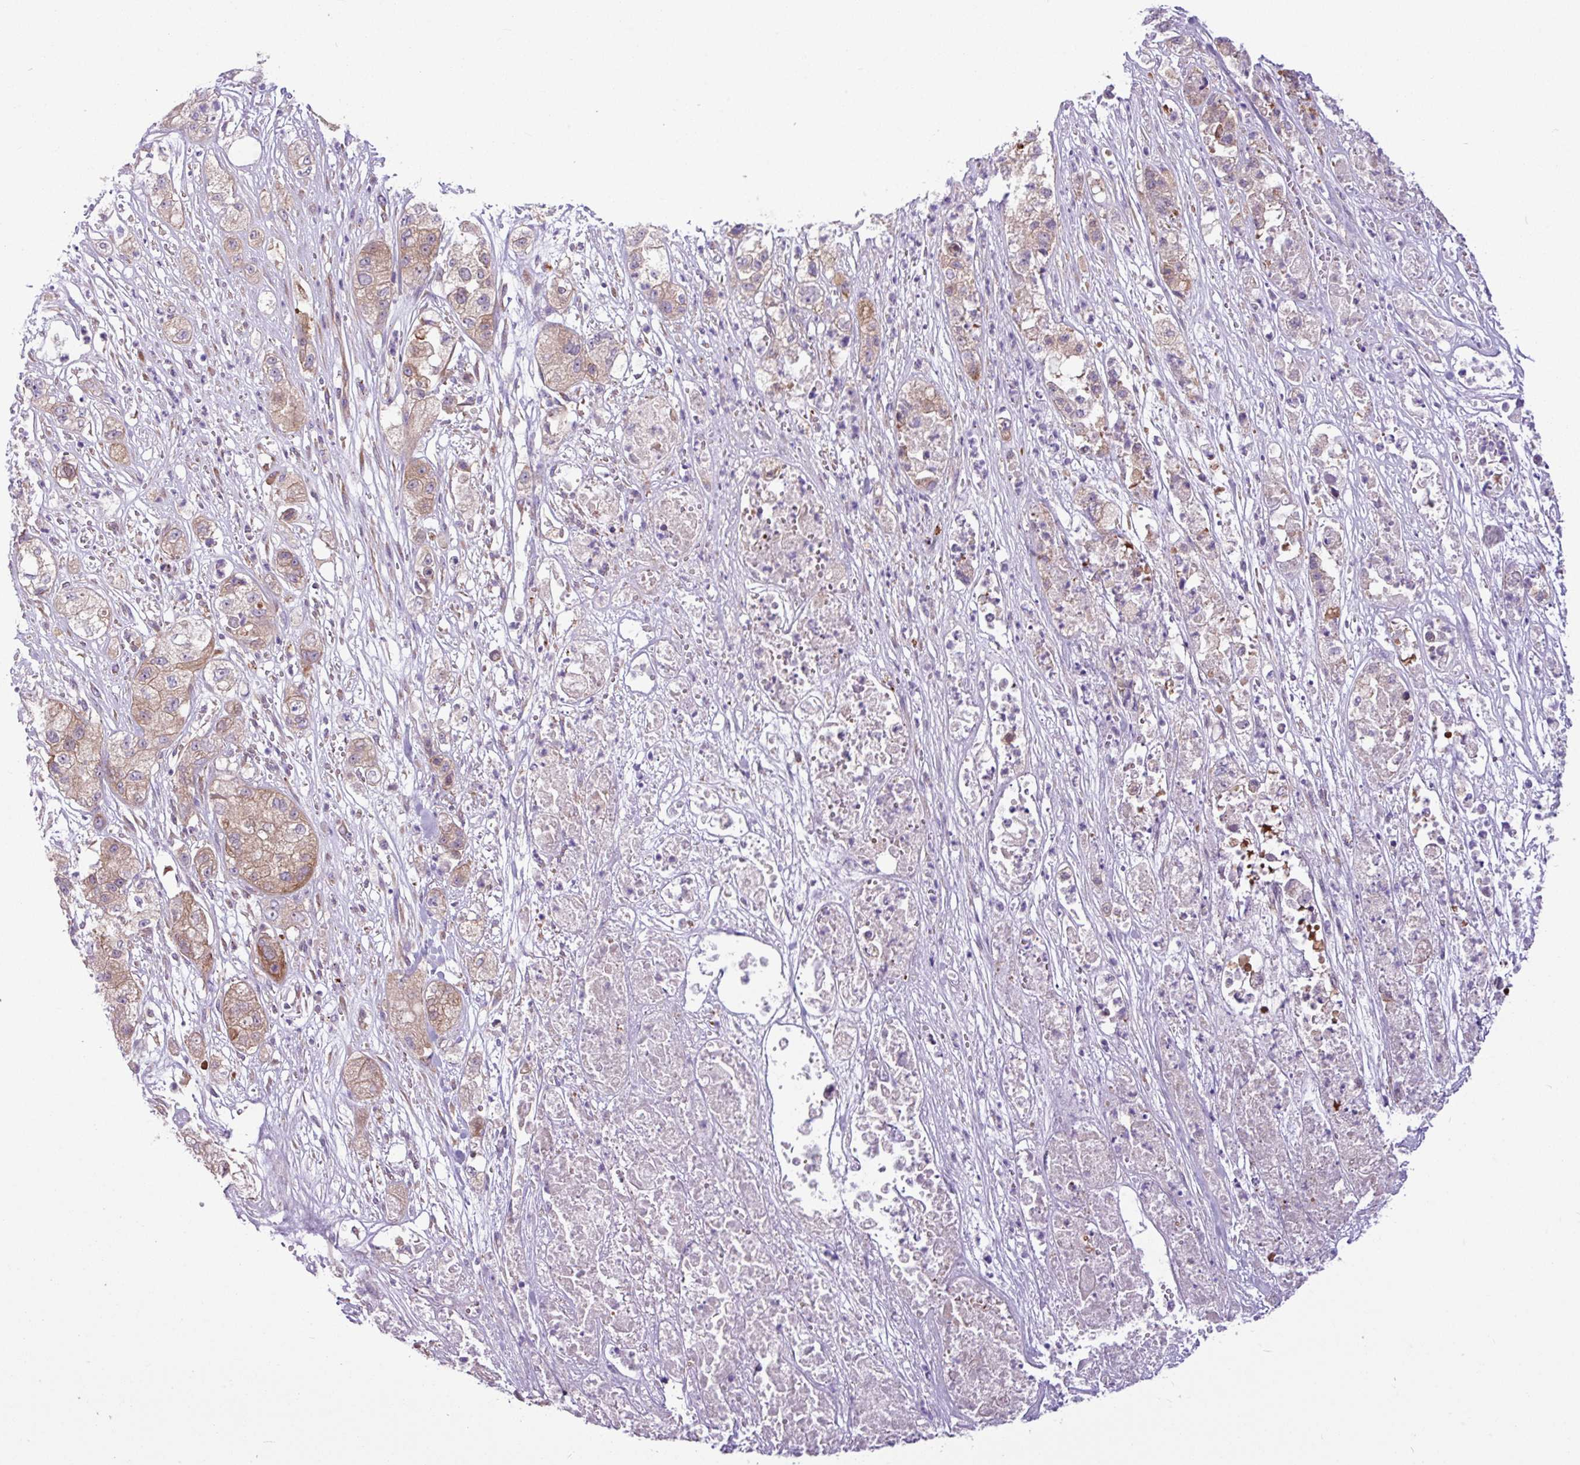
{"staining": {"intensity": "moderate", "quantity": "<25%", "location": "cytoplasmic/membranous"}, "tissue": "pancreatic cancer", "cell_type": "Tumor cells", "image_type": "cancer", "snomed": [{"axis": "morphology", "description": "Adenocarcinoma, NOS"}, {"axis": "topography", "description": "Pancreas"}], "caption": "Brown immunohistochemical staining in pancreatic adenocarcinoma displays moderate cytoplasmic/membranous positivity in about <25% of tumor cells.", "gene": "MROH2A", "patient": {"sex": "female", "age": 78}}